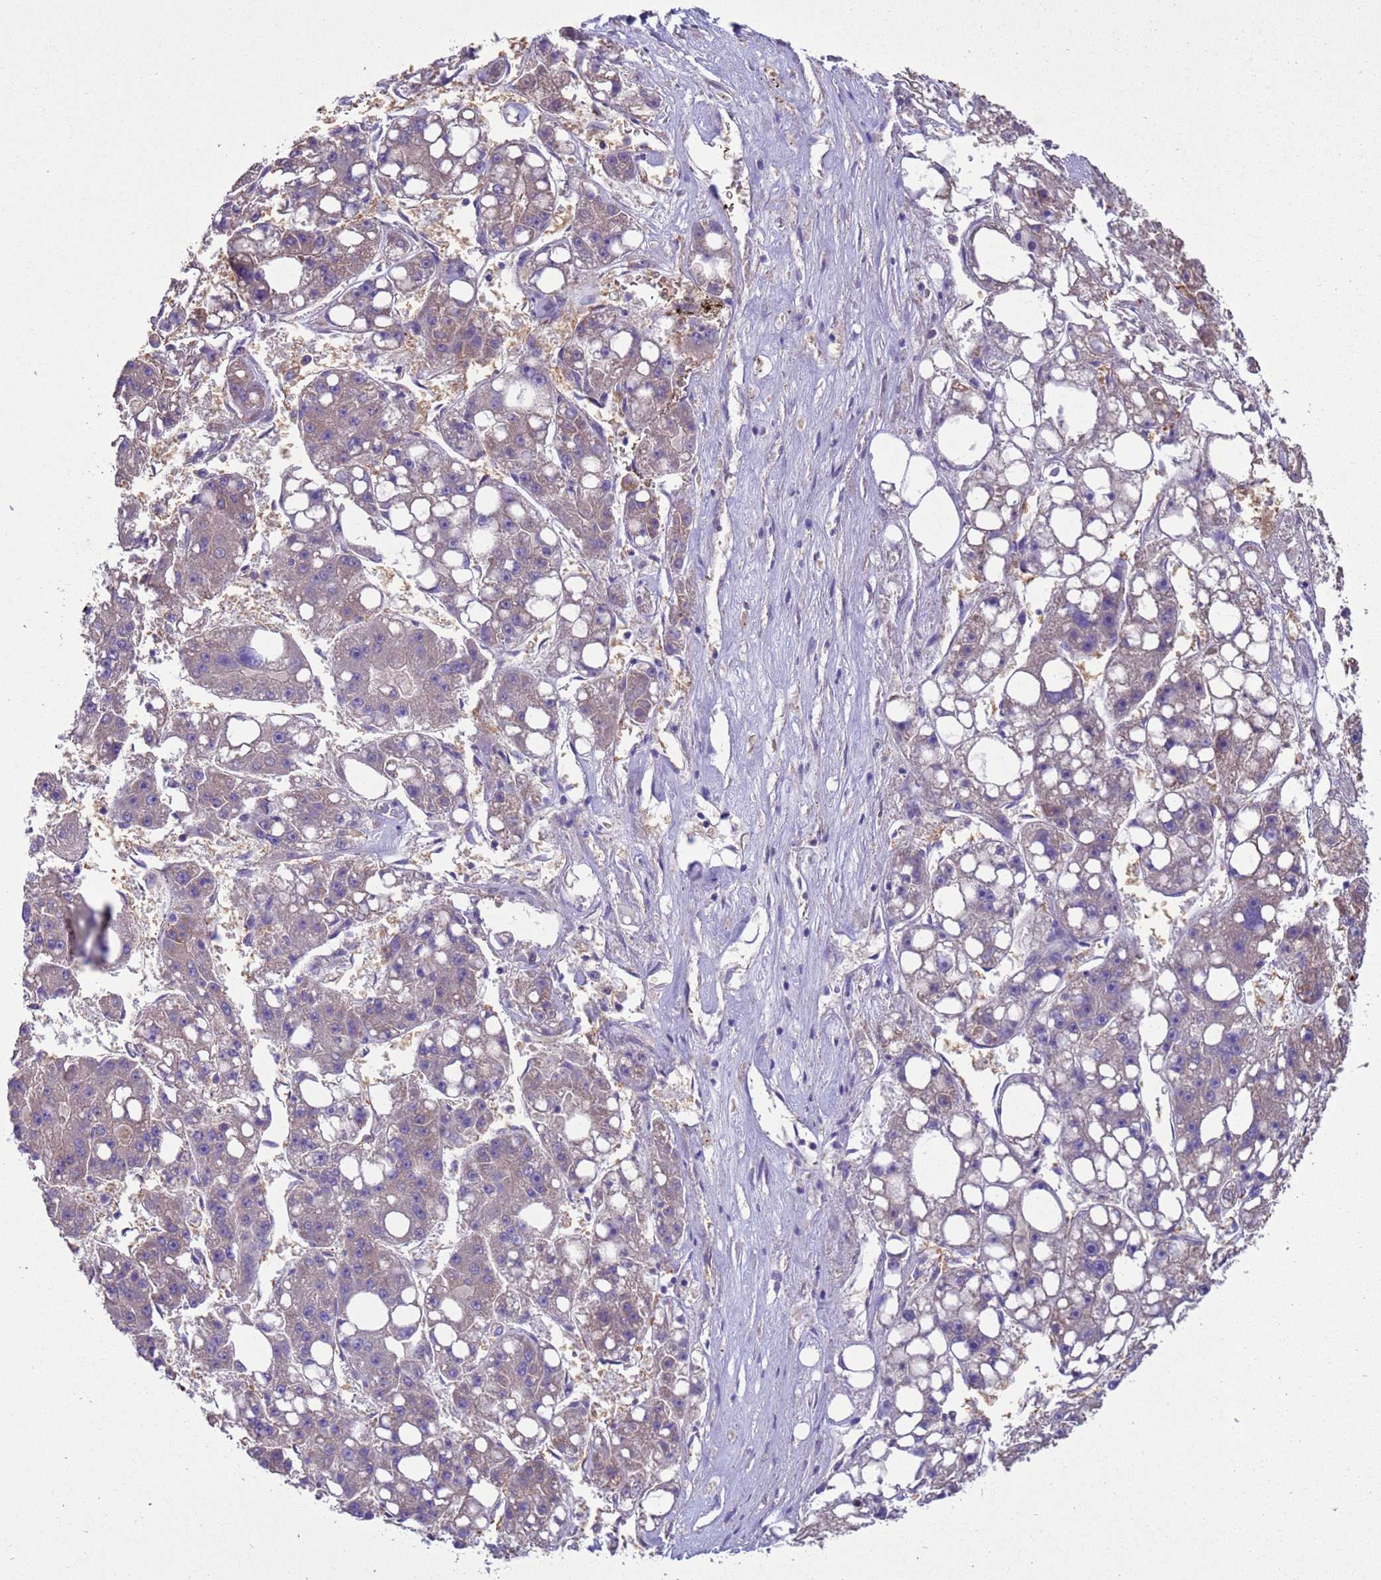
{"staining": {"intensity": "weak", "quantity": "<25%", "location": "cytoplasmic/membranous"}, "tissue": "liver cancer", "cell_type": "Tumor cells", "image_type": "cancer", "snomed": [{"axis": "morphology", "description": "Carcinoma, Hepatocellular, NOS"}, {"axis": "topography", "description": "Liver"}], "caption": "IHC image of liver cancer stained for a protein (brown), which exhibits no staining in tumor cells. The staining is performed using DAB (3,3'-diaminobenzidine) brown chromogen with nuclei counter-stained in using hematoxylin.", "gene": "ARHGAP12", "patient": {"sex": "female", "age": 61}}